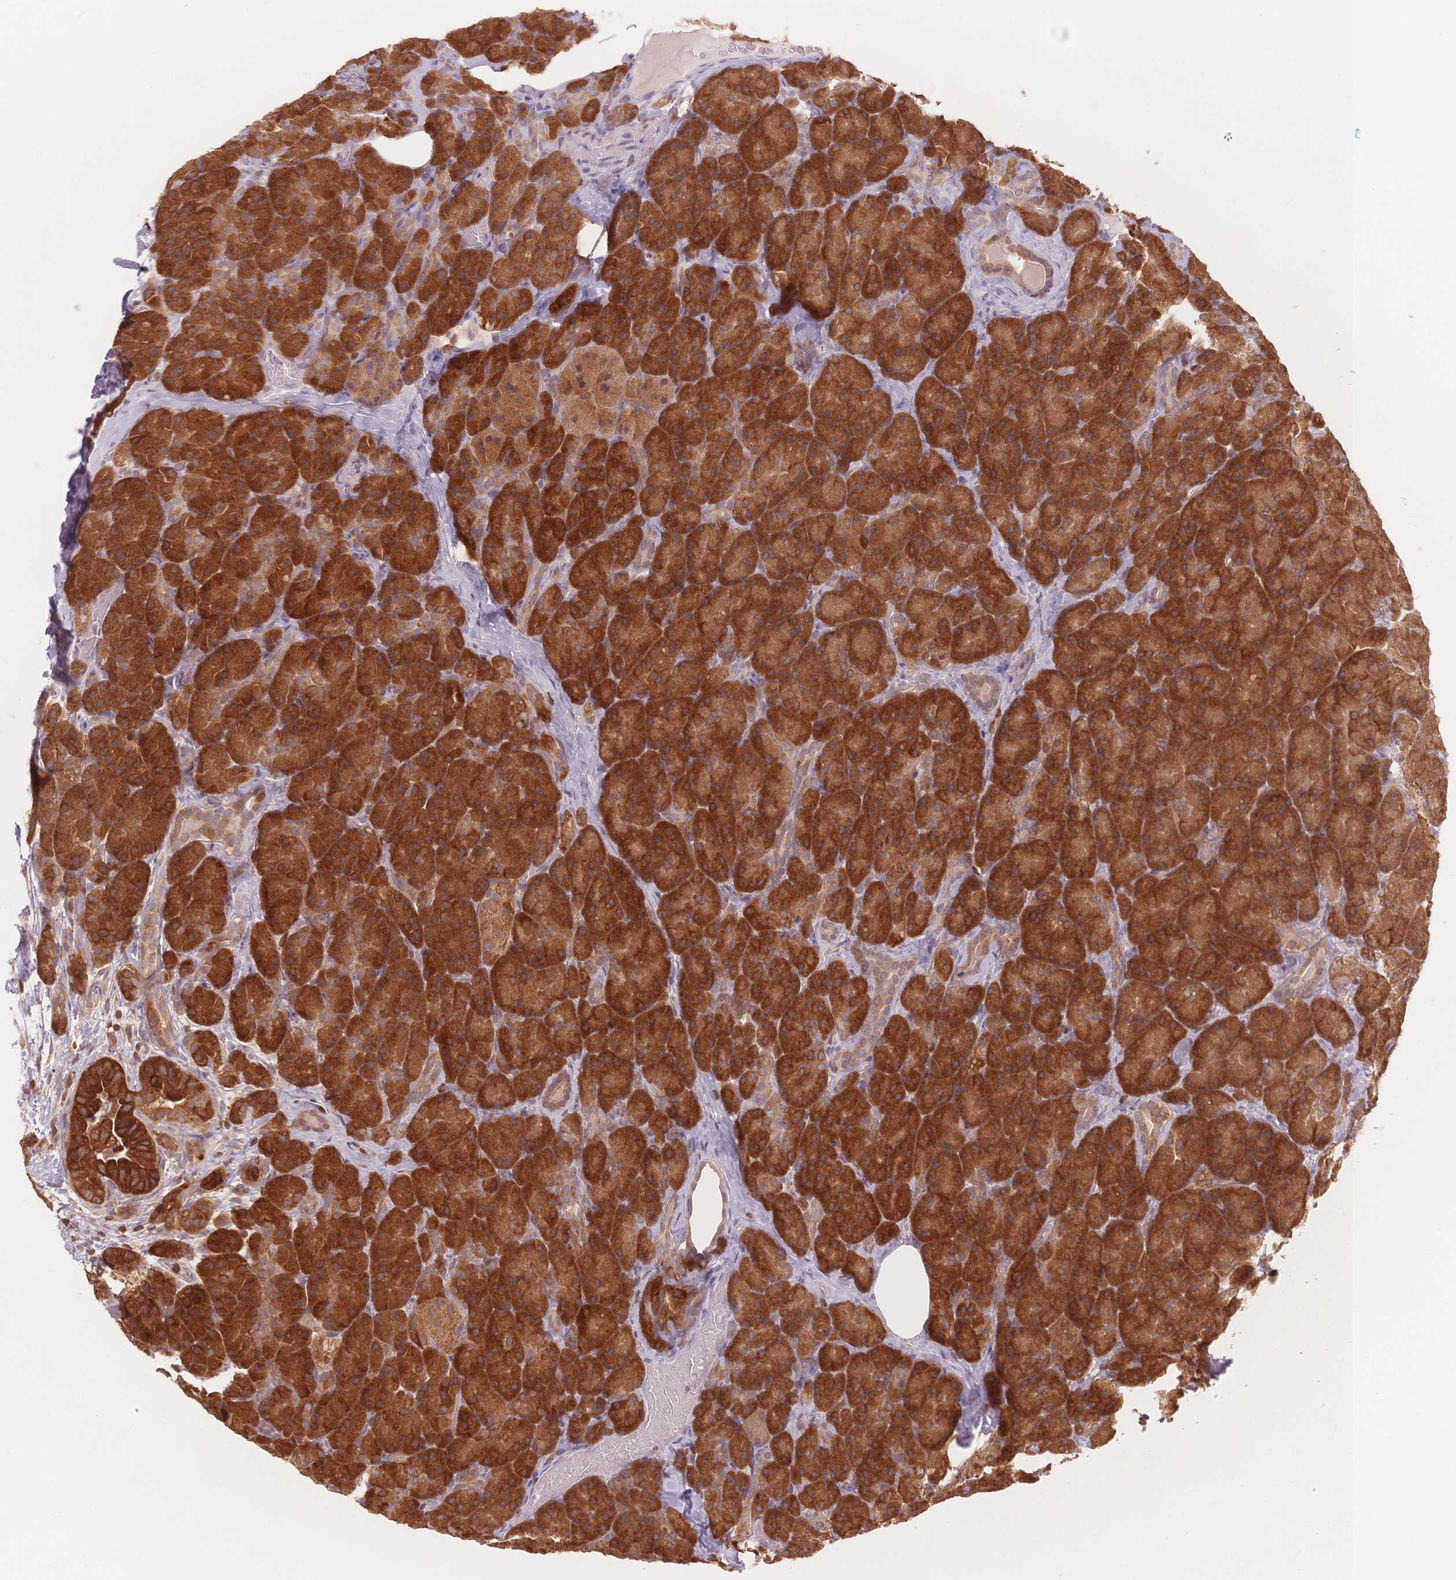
{"staining": {"intensity": "strong", "quantity": ">75%", "location": "cytoplasmic/membranous"}, "tissue": "pancreas", "cell_type": "Exocrine glandular cells", "image_type": "normal", "snomed": [{"axis": "morphology", "description": "Normal tissue, NOS"}, {"axis": "topography", "description": "Pancreas"}], "caption": "Protein analysis of benign pancreas shows strong cytoplasmic/membranous staining in approximately >75% of exocrine glandular cells.", "gene": "STK39", "patient": {"sex": "male", "age": 57}}